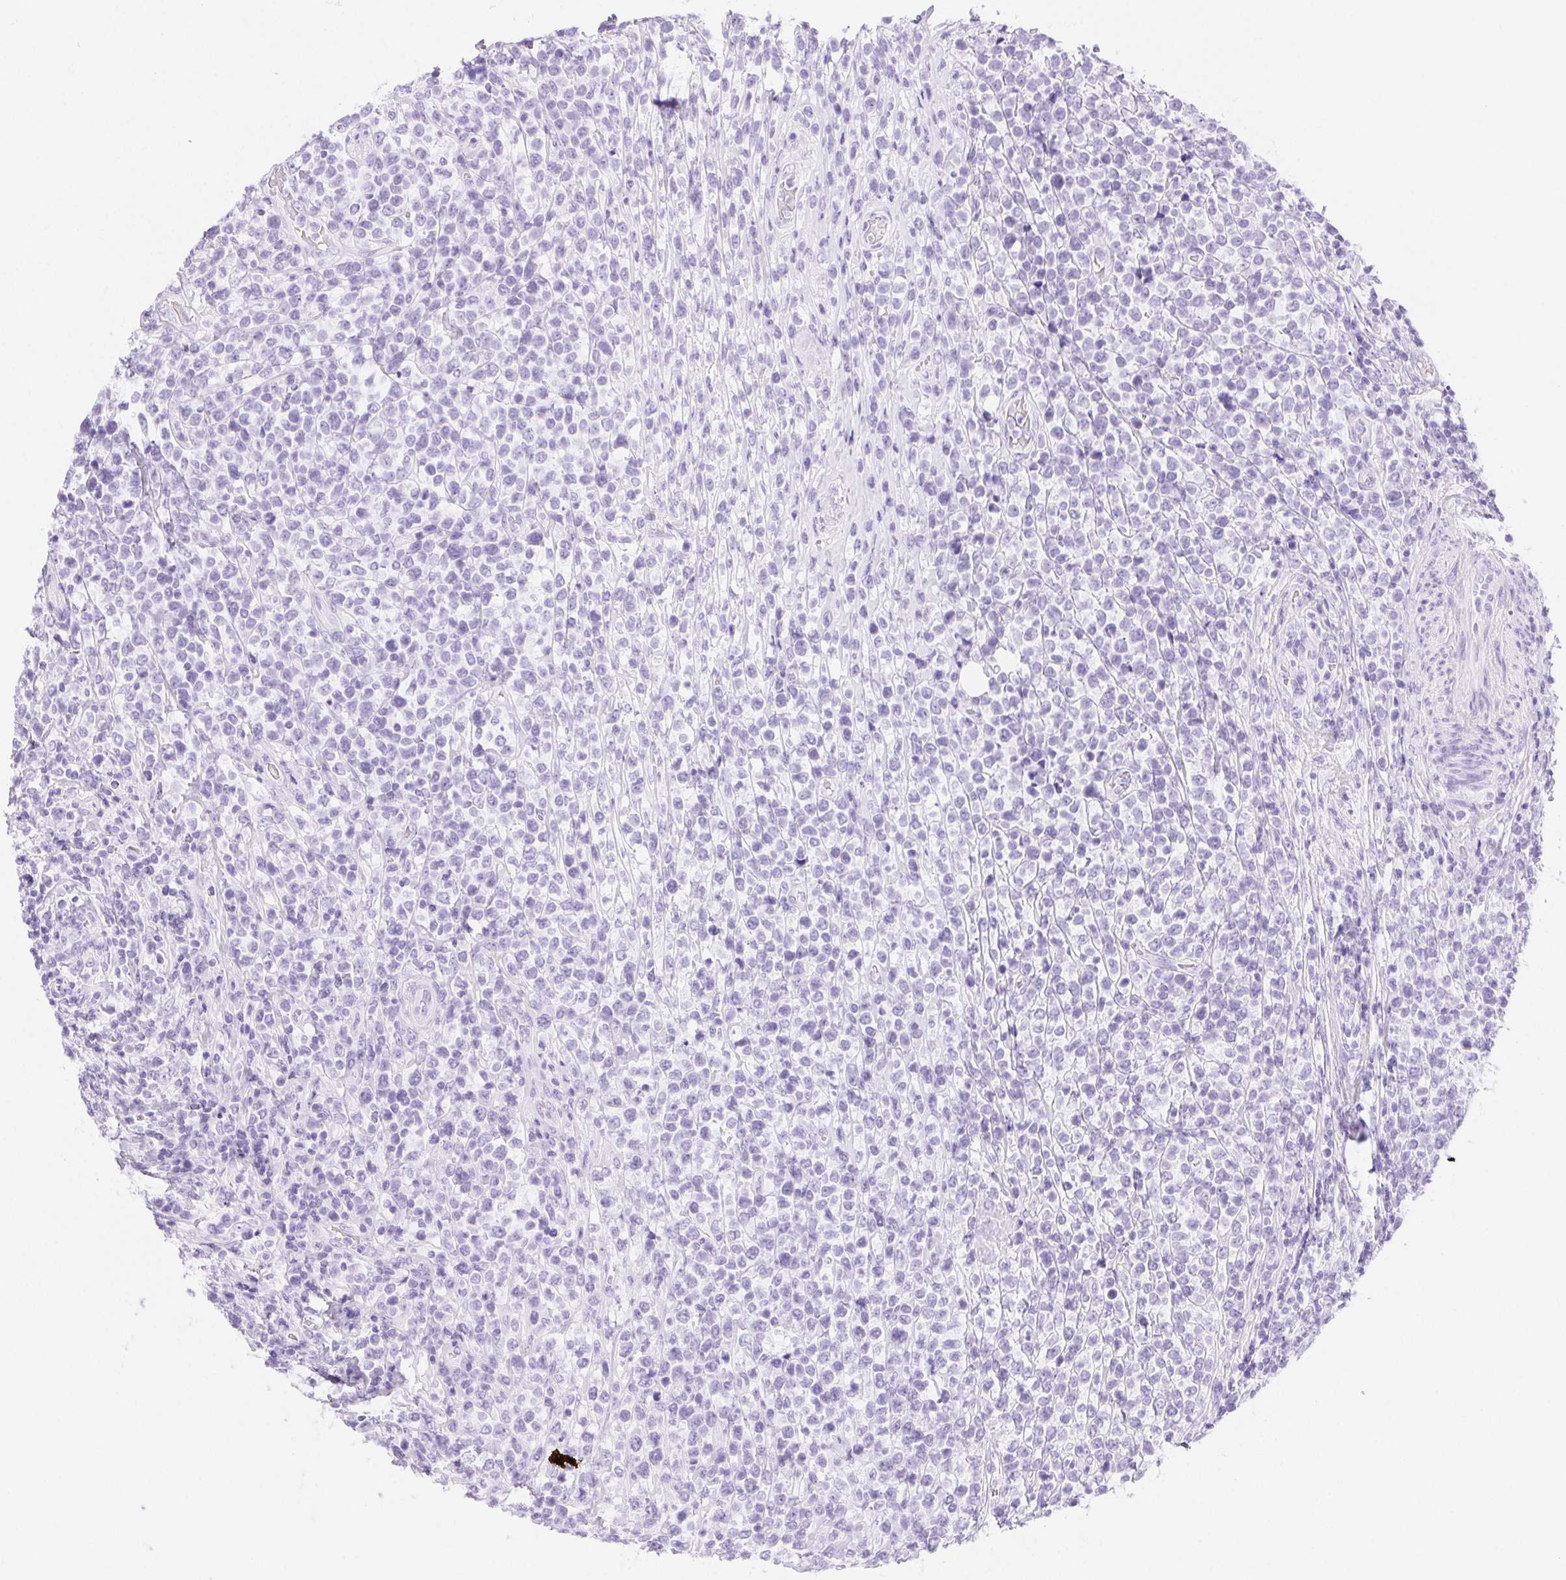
{"staining": {"intensity": "negative", "quantity": "none", "location": "none"}, "tissue": "lymphoma", "cell_type": "Tumor cells", "image_type": "cancer", "snomed": [{"axis": "morphology", "description": "Malignant lymphoma, non-Hodgkin's type, High grade"}, {"axis": "topography", "description": "Soft tissue"}], "caption": "The IHC image has no significant positivity in tumor cells of malignant lymphoma, non-Hodgkin's type (high-grade) tissue.", "gene": "CLDN16", "patient": {"sex": "female", "age": 56}}